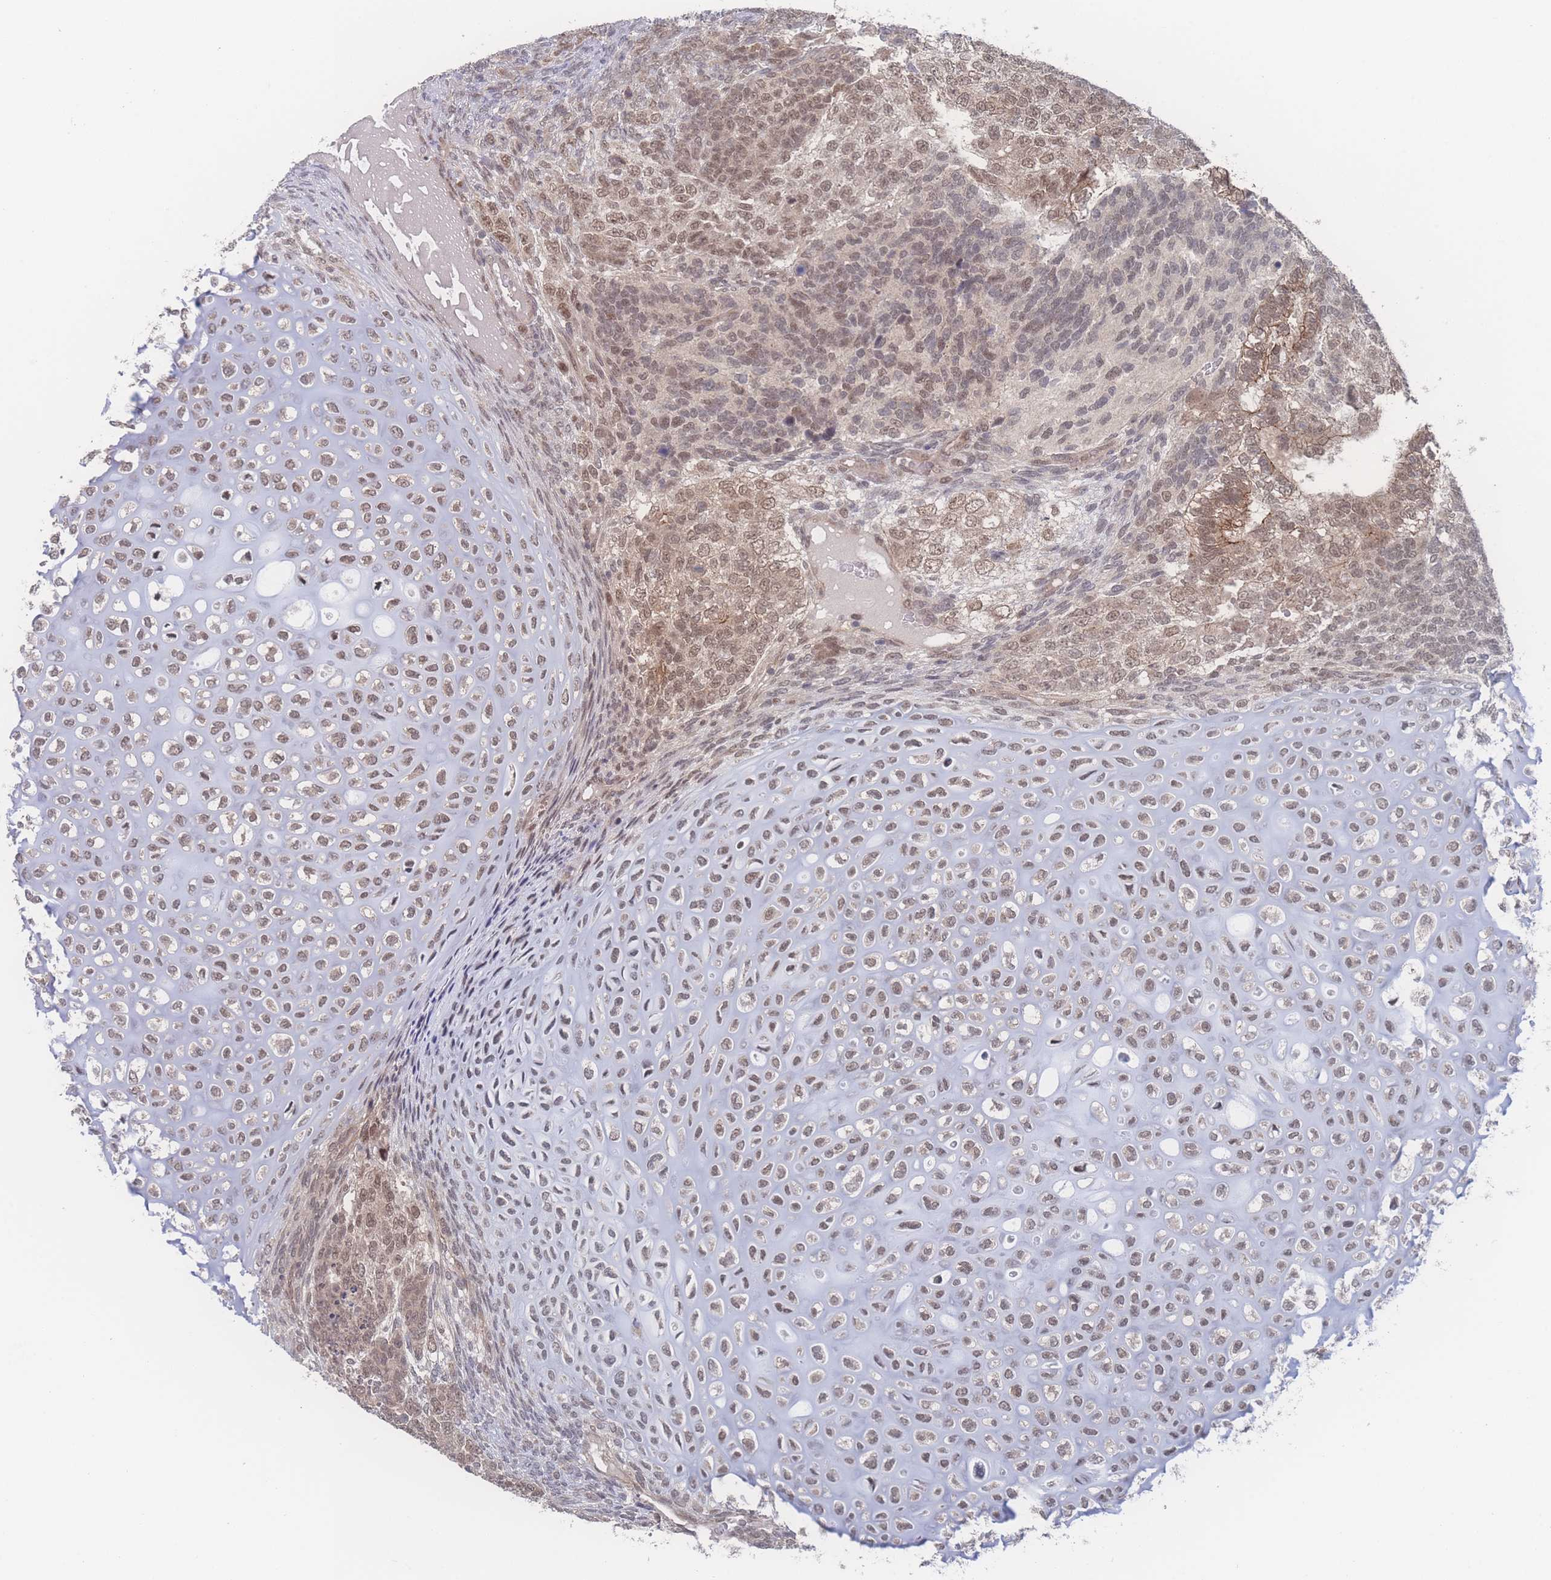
{"staining": {"intensity": "moderate", "quantity": ">75%", "location": "nuclear"}, "tissue": "testis cancer", "cell_type": "Tumor cells", "image_type": "cancer", "snomed": [{"axis": "morphology", "description": "Carcinoma, Embryonal, NOS"}, {"axis": "topography", "description": "Testis"}], "caption": "Testis embryonal carcinoma stained with a protein marker reveals moderate staining in tumor cells.", "gene": "NBEAL1", "patient": {"sex": "male", "age": 23}}